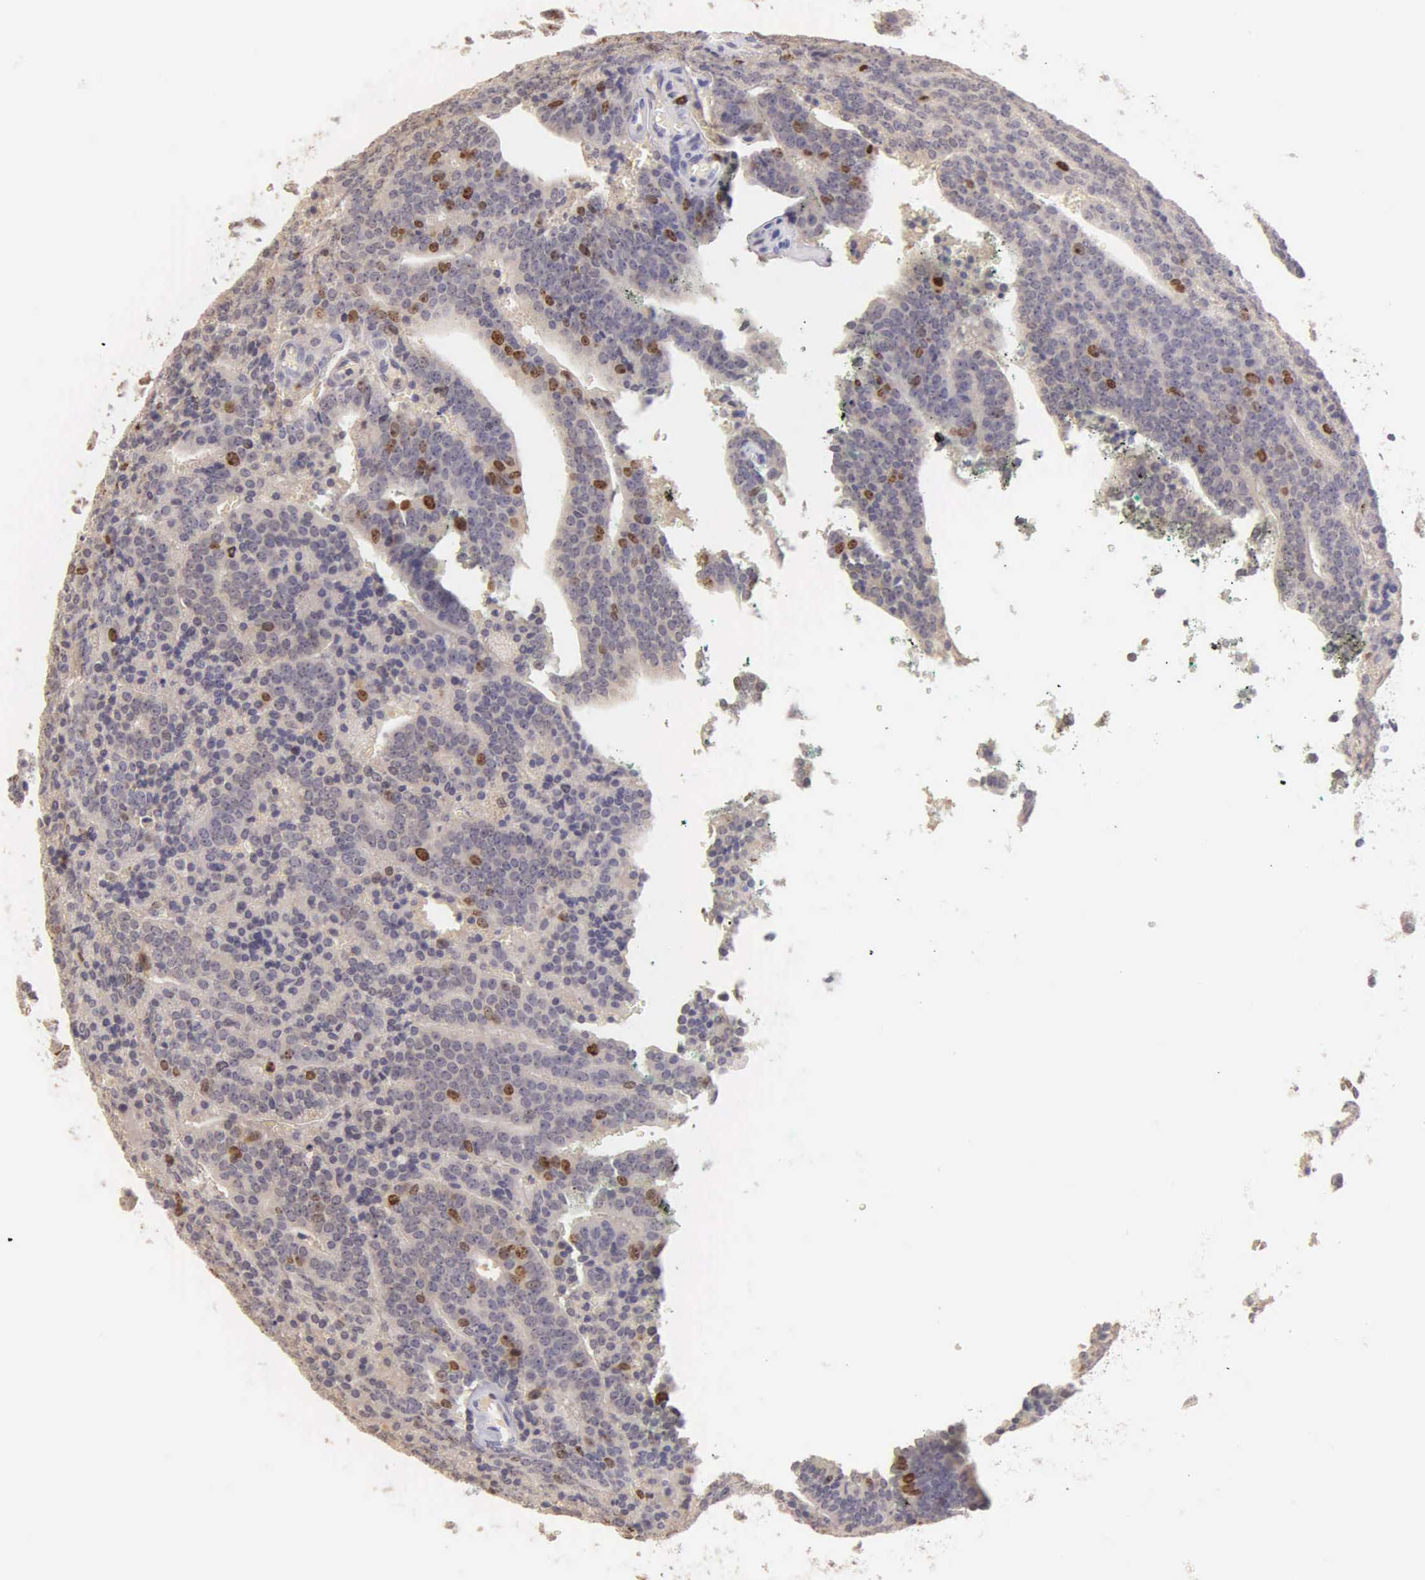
{"staining": {"intensity": "moderate", "quantity": "<25%", "location": "nuclear"}, "tissue": "prostate cancer", "cell_type": "Tumor cells", "image_type": "cancer", "snomed": [{"axis": "morphology", "description": "Adenocarcinoma, Medium grade"}, {"axis": "topography", "description": "Prostate"}], "caption": "This micrograph exhibits IHC staining of human medium-grade adenocarcinoma (prostate), with low moderate nuclear positivity in about <25% of tumor cells.", "gene": "MKI67", "patient": {"sex": "male", "age": 65}}